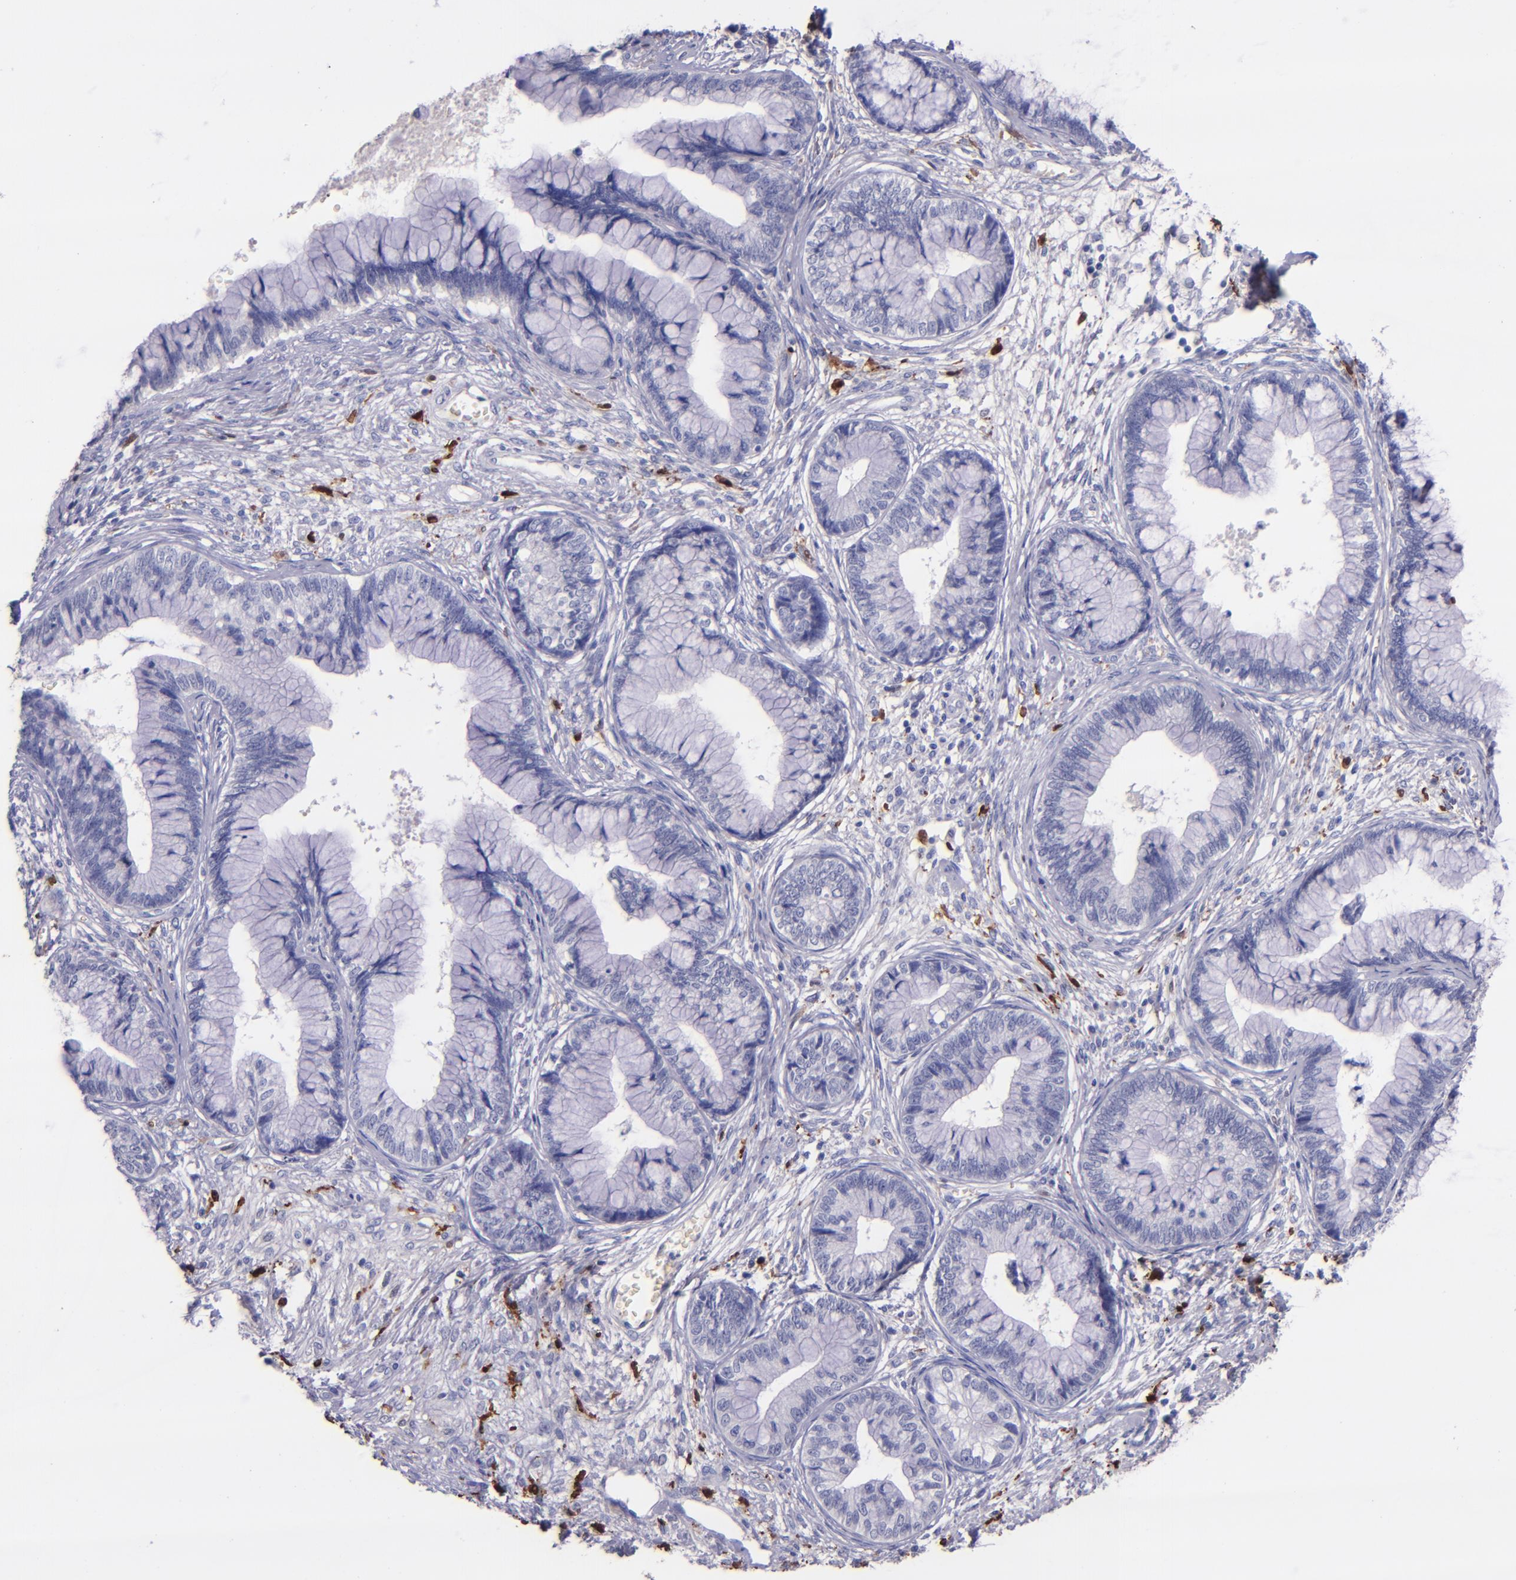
{"staining": {"intensity": "negative", "quantity": "none", "location": "none"}, "tissue": "cervical cancer", "cell_type": "Tumor cells", "image_type": "cancer", "snomed": [{"axis": "morphology", "description": "Adenocarcinoma, NOS"}, {"axis": "topography", "description": "Cervix"}], "caption": "Immunohistochemistry (IHC) of cervical cancer displays no positivity in tumor cells. (IHC, brightfield microscopy, high magnification).", "gene": "F13A1", "patient": {"sex": "female", "age": 44}}